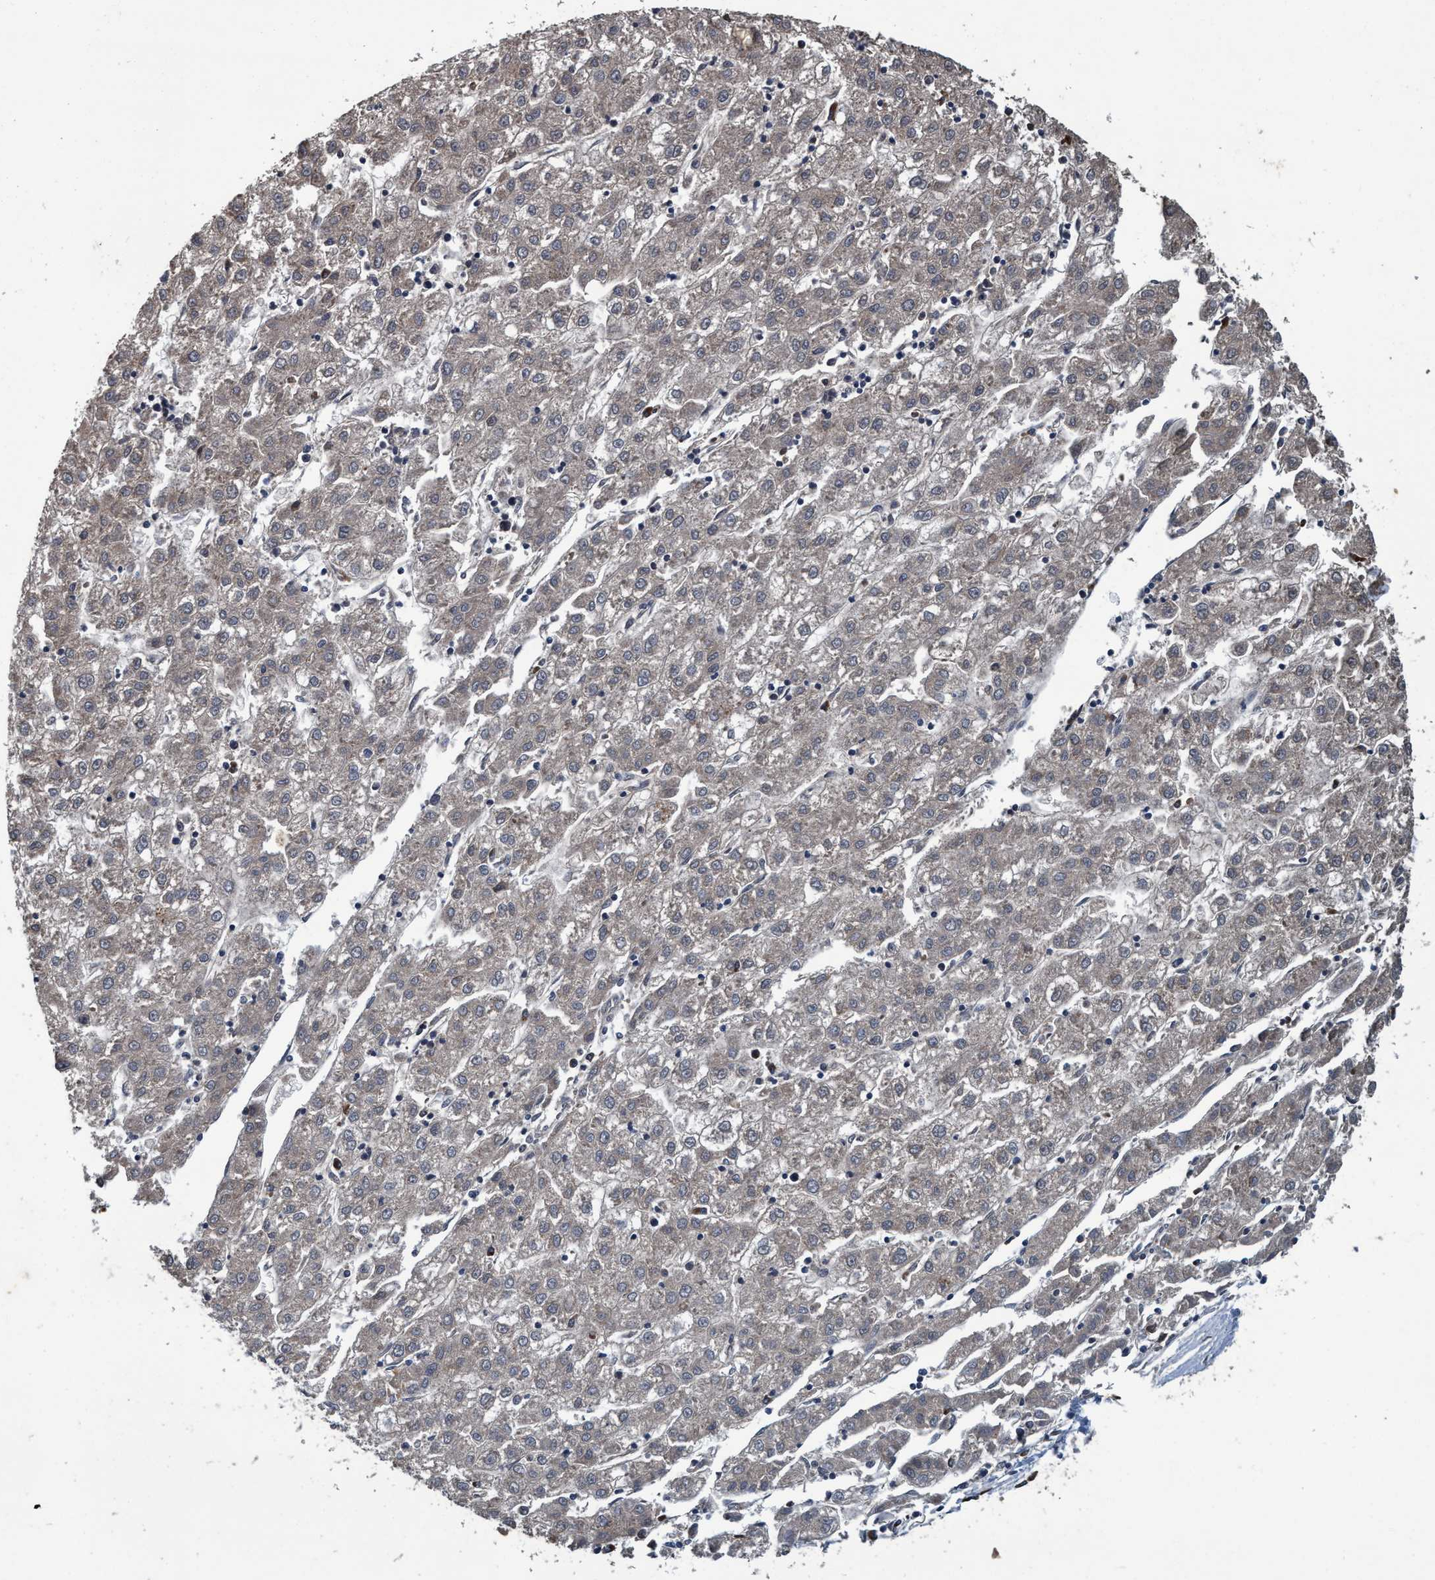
{"staining": {"intensity": "negative", "quantity": "none", "location": "none"}, "tissue": "liver cancer", "cell_type": "Tumor cells", "image_type": "cancer", "snomed": [{"axis": "morphology", "description": "Carcinoma, Hepatocellular, NOS"}, {"axis": "topography", "description": "Liver"}], "caption": "Liver cancer stained for a protein using IHC shows no expression tumor cells.", "gene": "MACC1", "patient": {"sex": "male", "age": 72}}